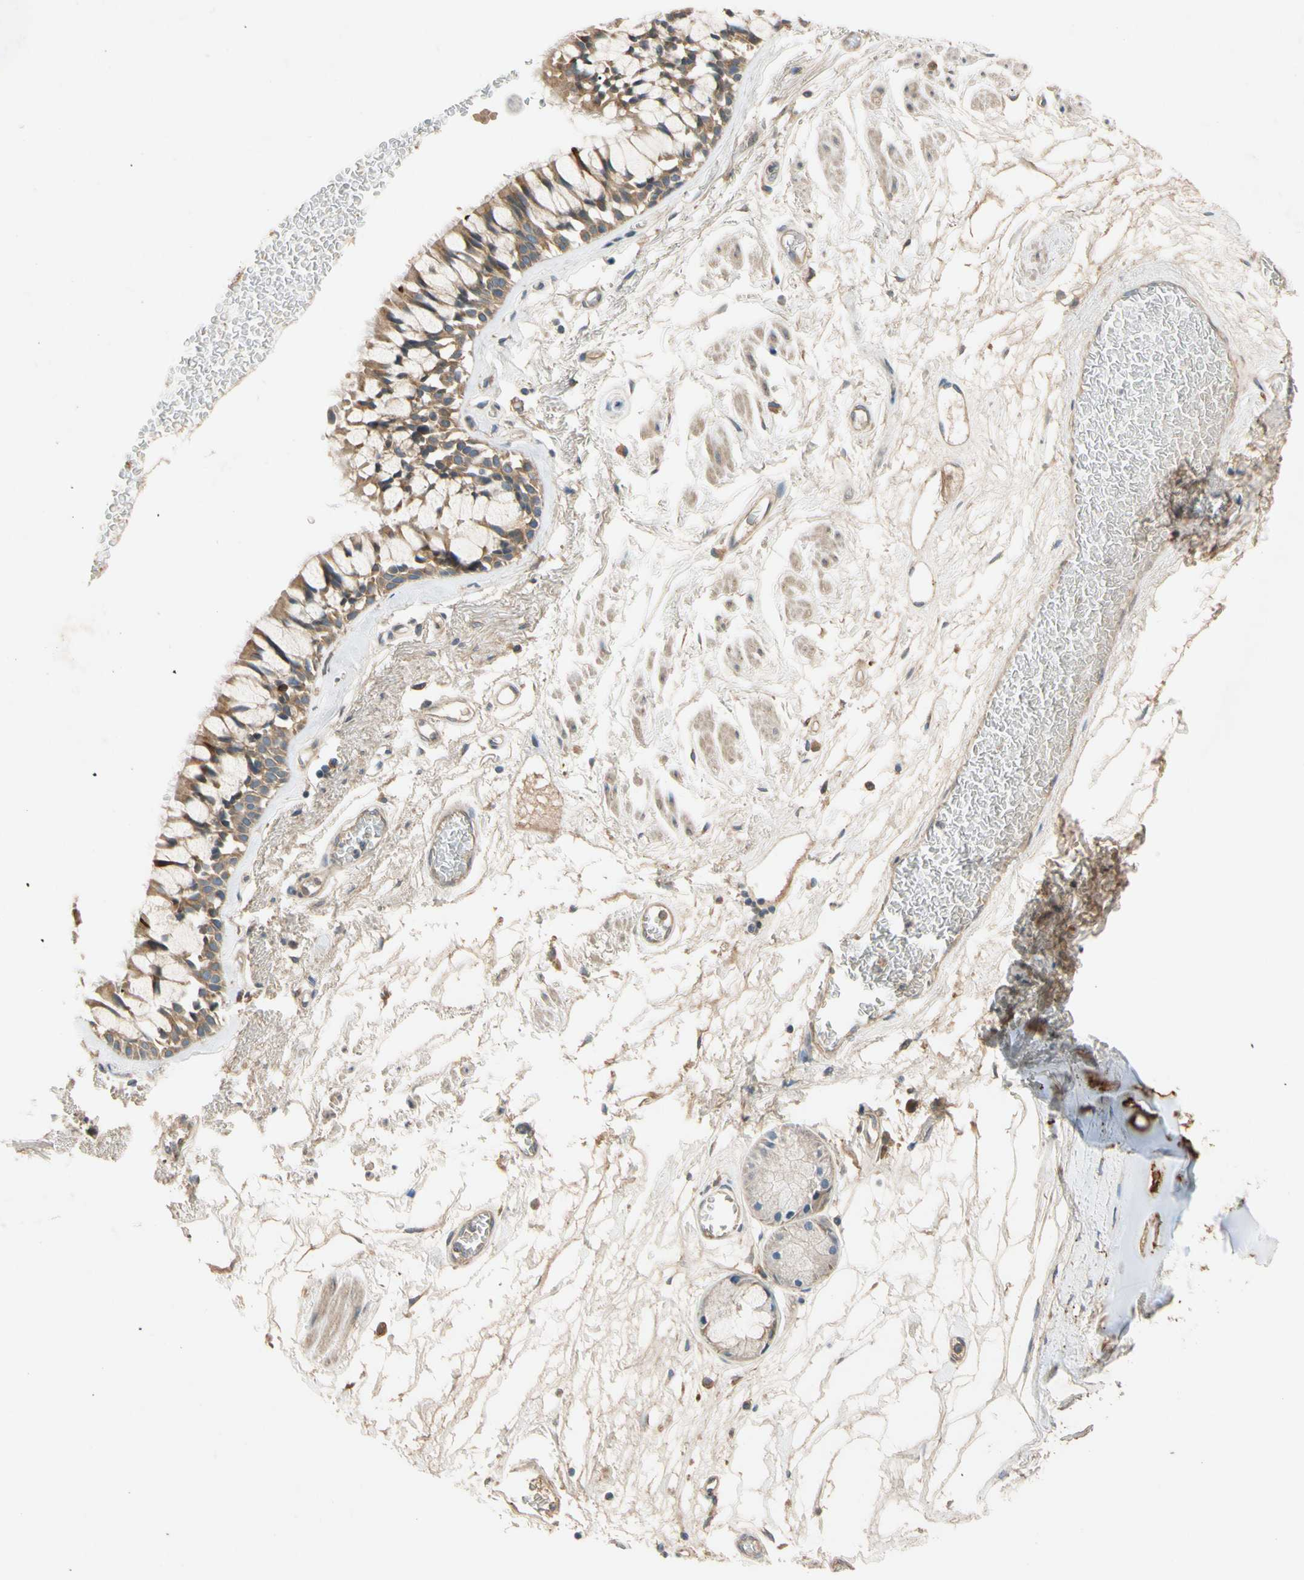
{"staining": {"intensity": "moderate", "quantity": ">75%", "location": "cytoplasmic/membranous"}, "tissue": "bronchus", "cell_type": "Respiratory epithelial cells", "image_type": "normal", "snomed": [{"axis": "morphology", "description": "Normal tissue, NOS"}, {"axis": "topography", "description": "Bronchus"}], "caption": "Benign bronchus exhibits moderate cytoplasmic/membranous staining in about >75% of respiratory epithelial cells.", "gene": "USP12", "patient": {"sex": "male", "age": 66}}